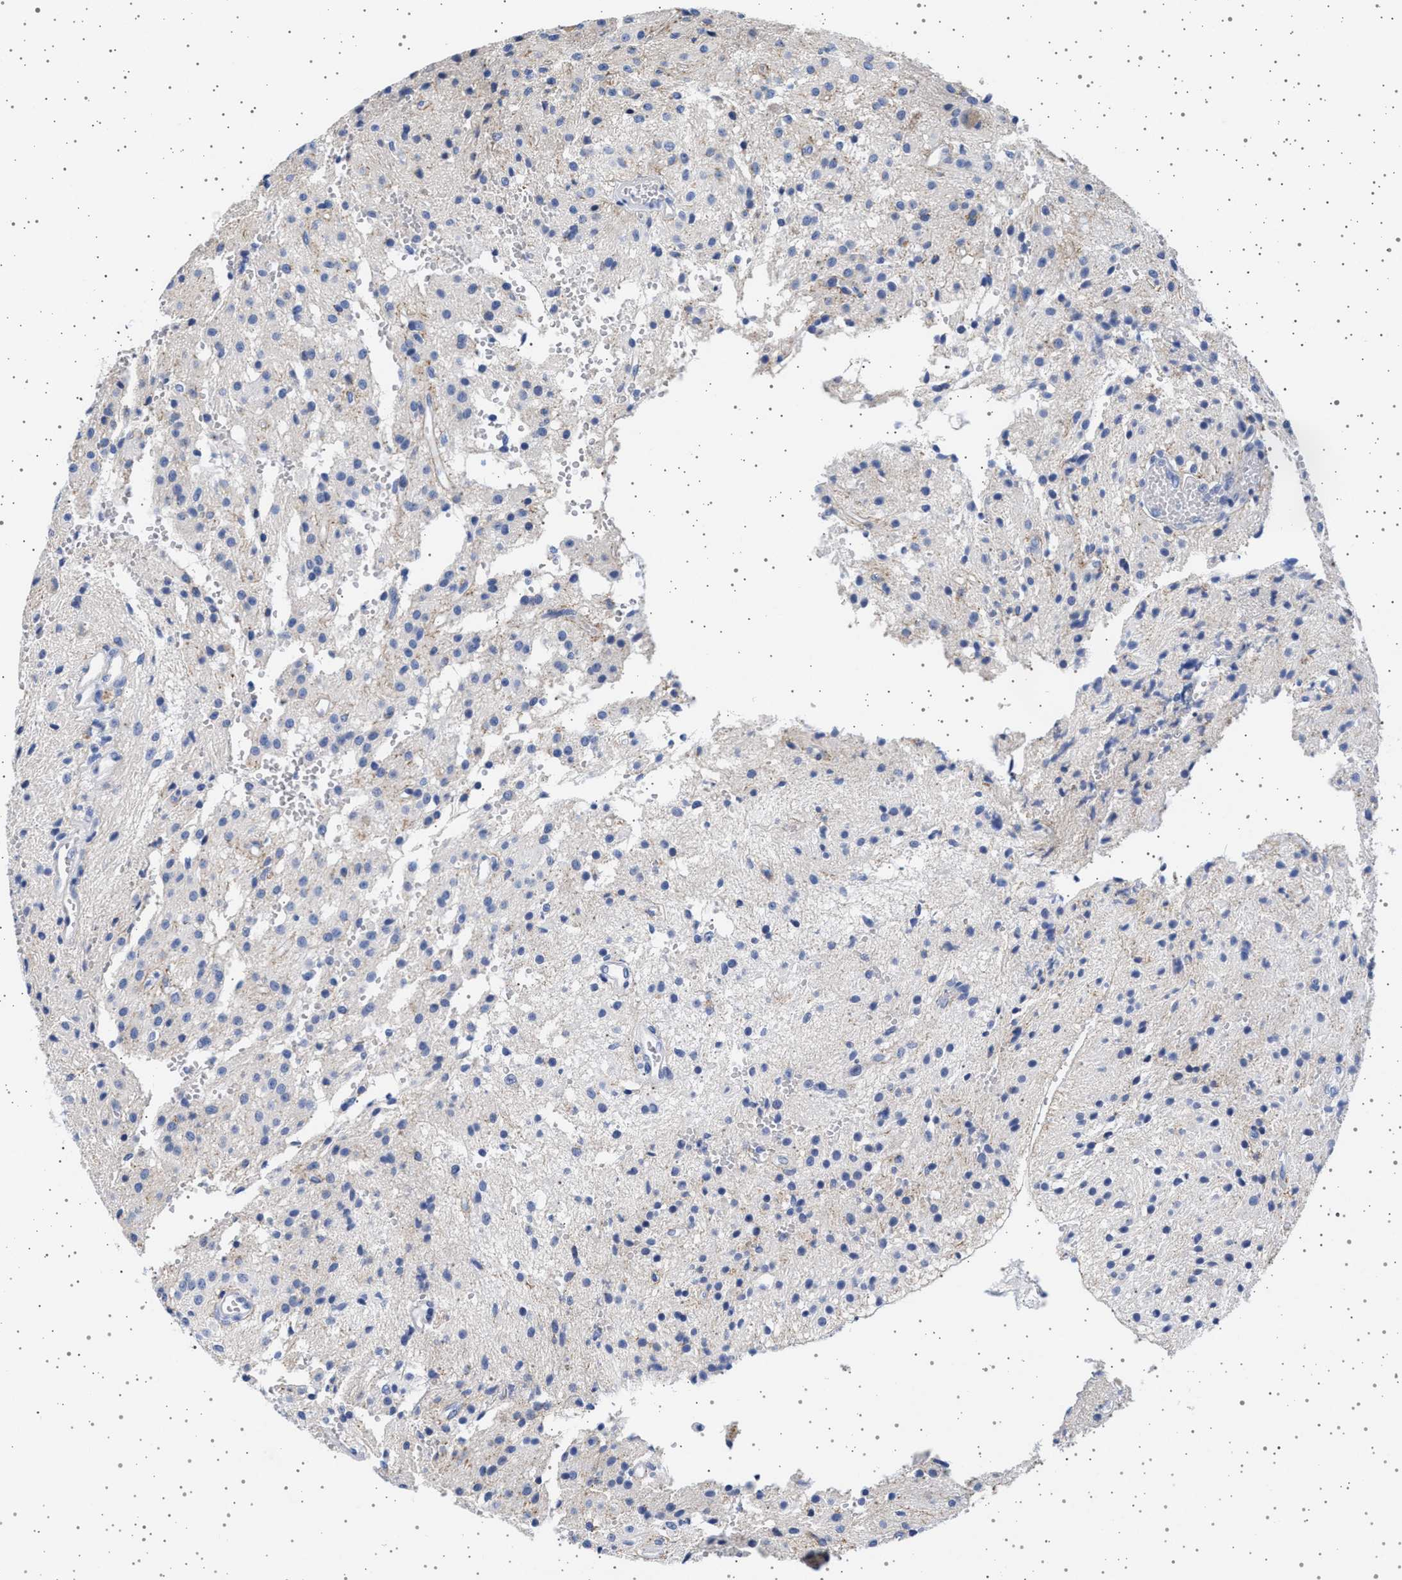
{"staining": {"intensity": "negative", "quantity": "none", "location": "none"}, "tissue": "glioma", "cell_type": "Tumor cells", "image_type": "cancer", "snomed": [{"axis": "morphology", "description": "Glioma, malignant, High grade"}, {"axis": "topography", "description": "Brain"}], "caption": "IHC photomicrograph of glioma stained for a protein (brown), which shows no positivity in tumor cells.", "gene": "TRMT10B", "patient": {"sex": "female", "age": 59}}